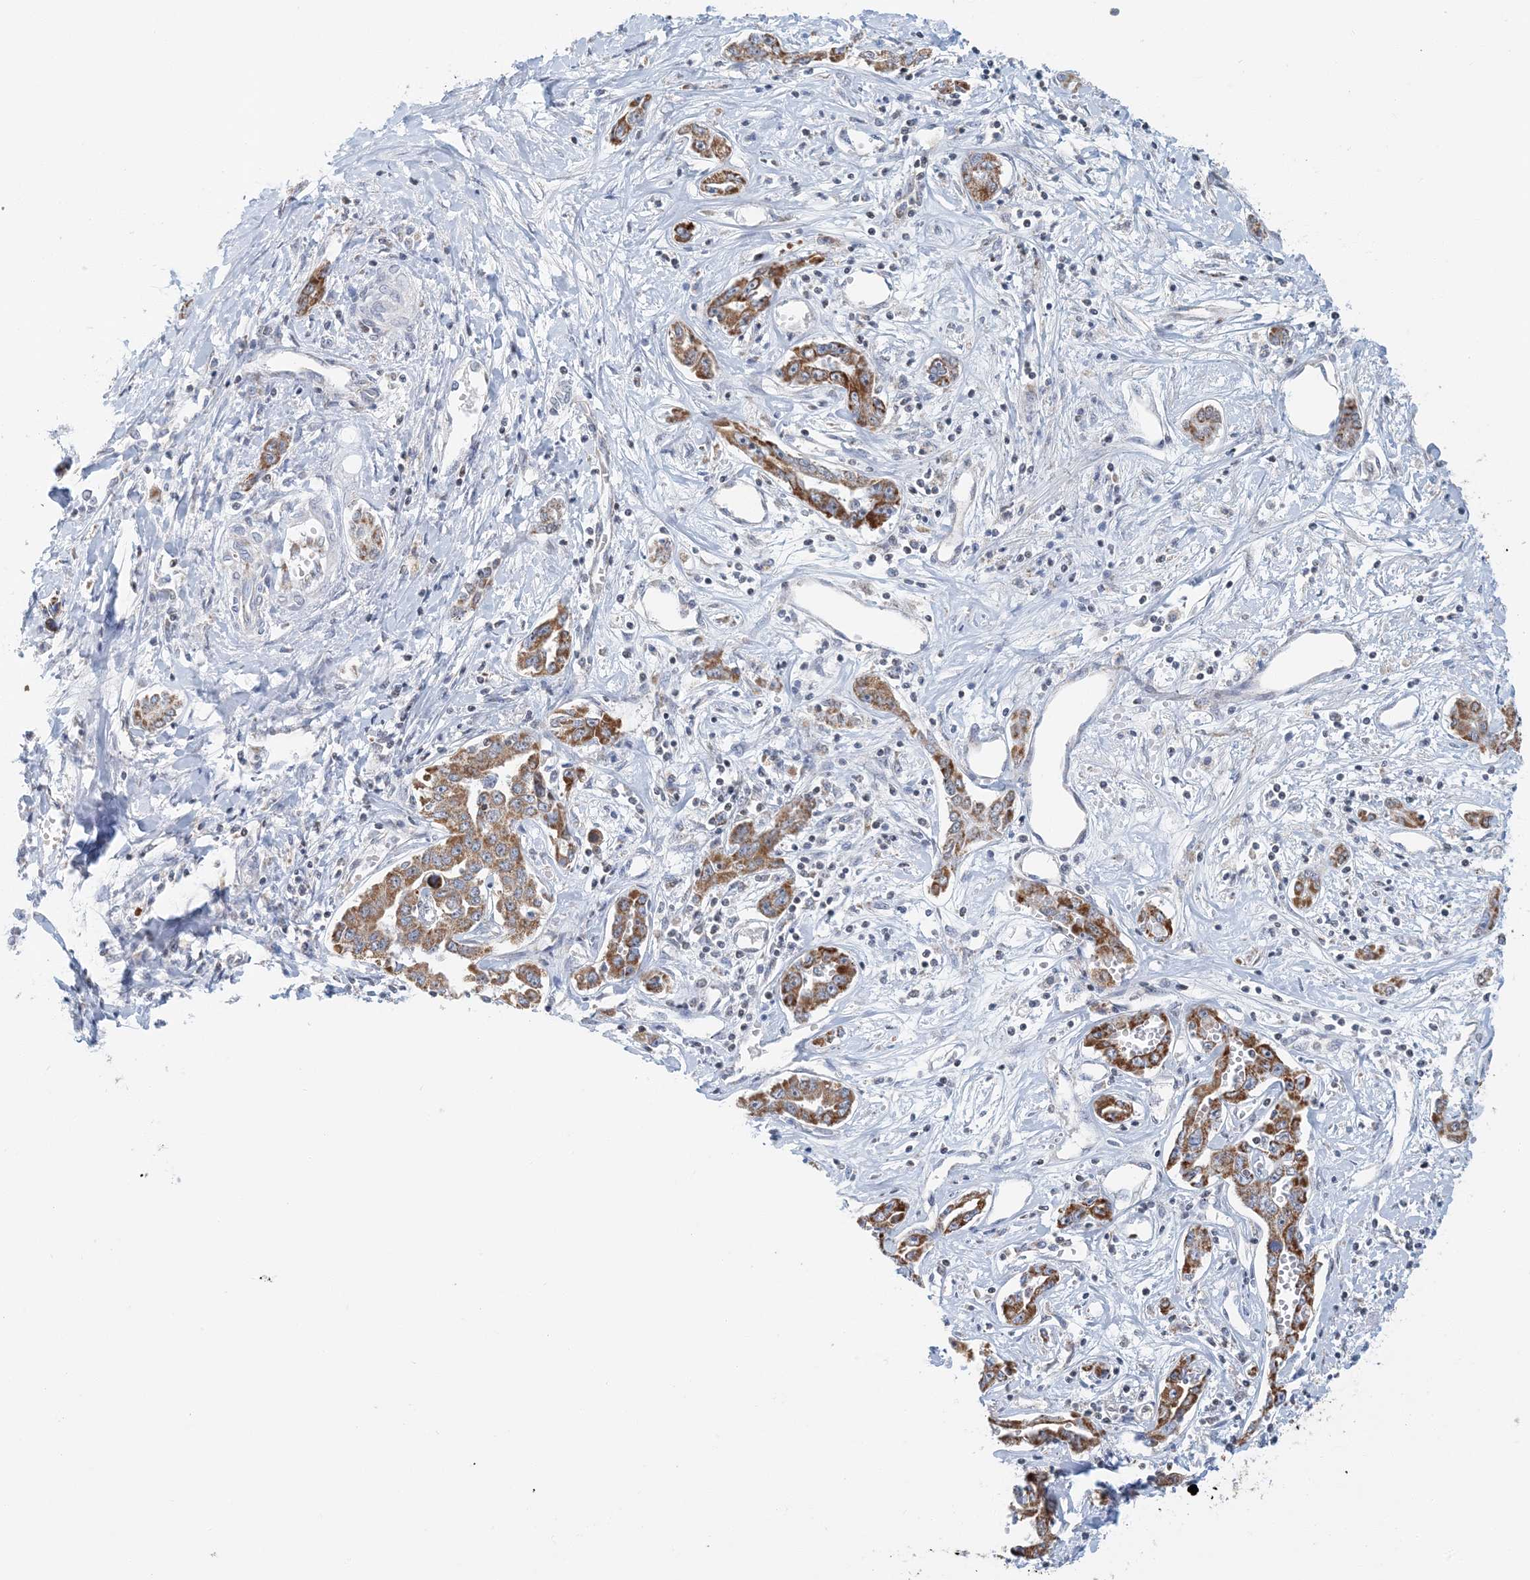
{"staining": {"intensity": "moderate", "quantity": ">75%", "location": "cytoplasmic/membranous"}, "tissue": "liver cancer", "cell_type": "Tumor cells", "image_type": "cancer", "snomed": [{"axis": "morphology", "description": "Cholangiocarcinoma"}, {"axis": "topography", "description": "Liver"}], "caption": "The immunohistochemical stain shows moderate cytoplasmic/membranous positivity in tumor cells of liver cancer tissue.", "gene": "BDH1", "patient": {"sex": "male", "age": 59}}